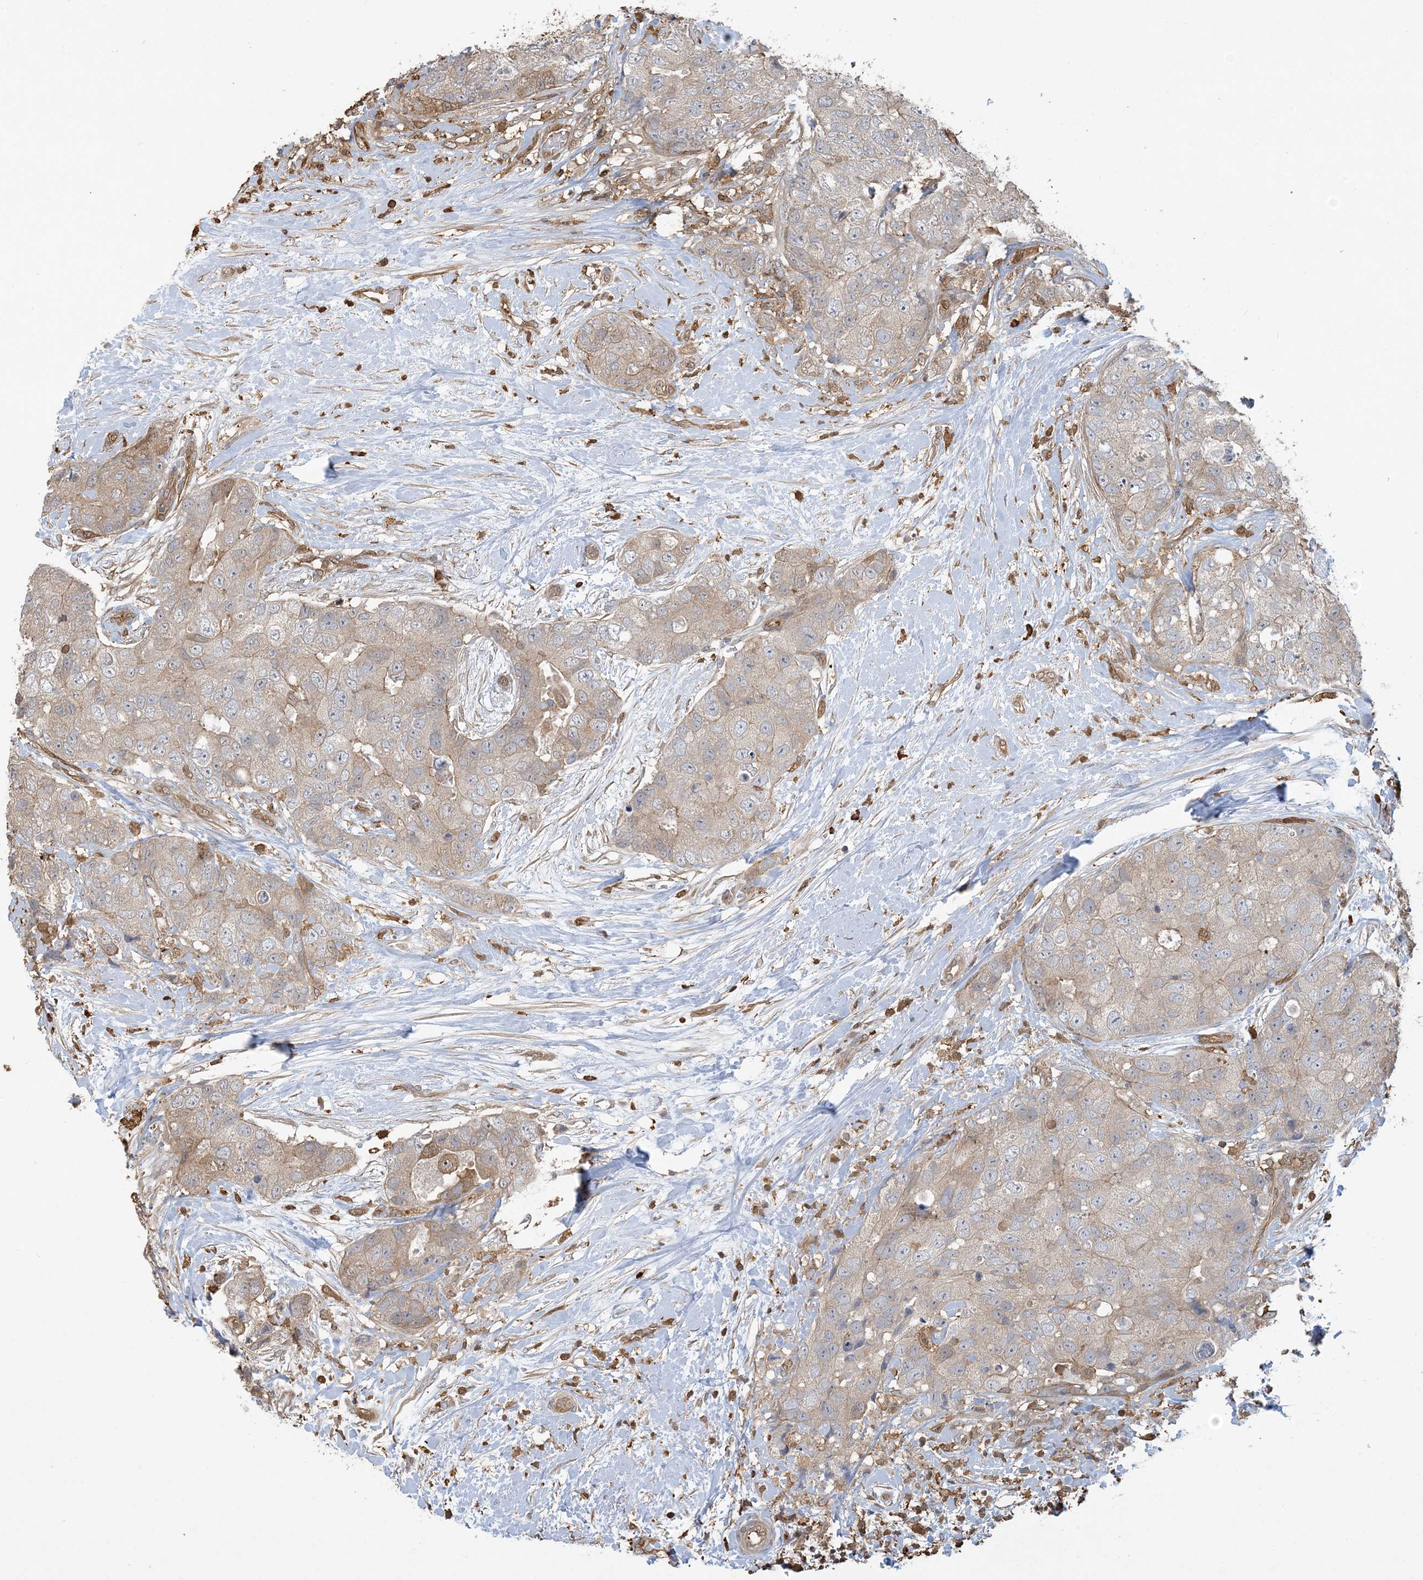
{"staining": {"intensity": "weak", "quantity": "25%-75%", "location": "cytoplasmic/membranous"}, "tissue": "breast cancer", "cell_type": "Tumor cells", "image_type": "cancer", "snomed": [{"axis": "morphology", "description": "Duct carcinoma"}, {"axis": "topography", "description": "Breast"}], "caption": "Breast cancer (invasive ductal carcinoma) stained with a brown dye reveals weak cytoplasmic/membranous positive expression in approximately 25%-75% of tumor cells.", "gene": "TMSB4X", "patient": {"sex": "female", "age": 62}}